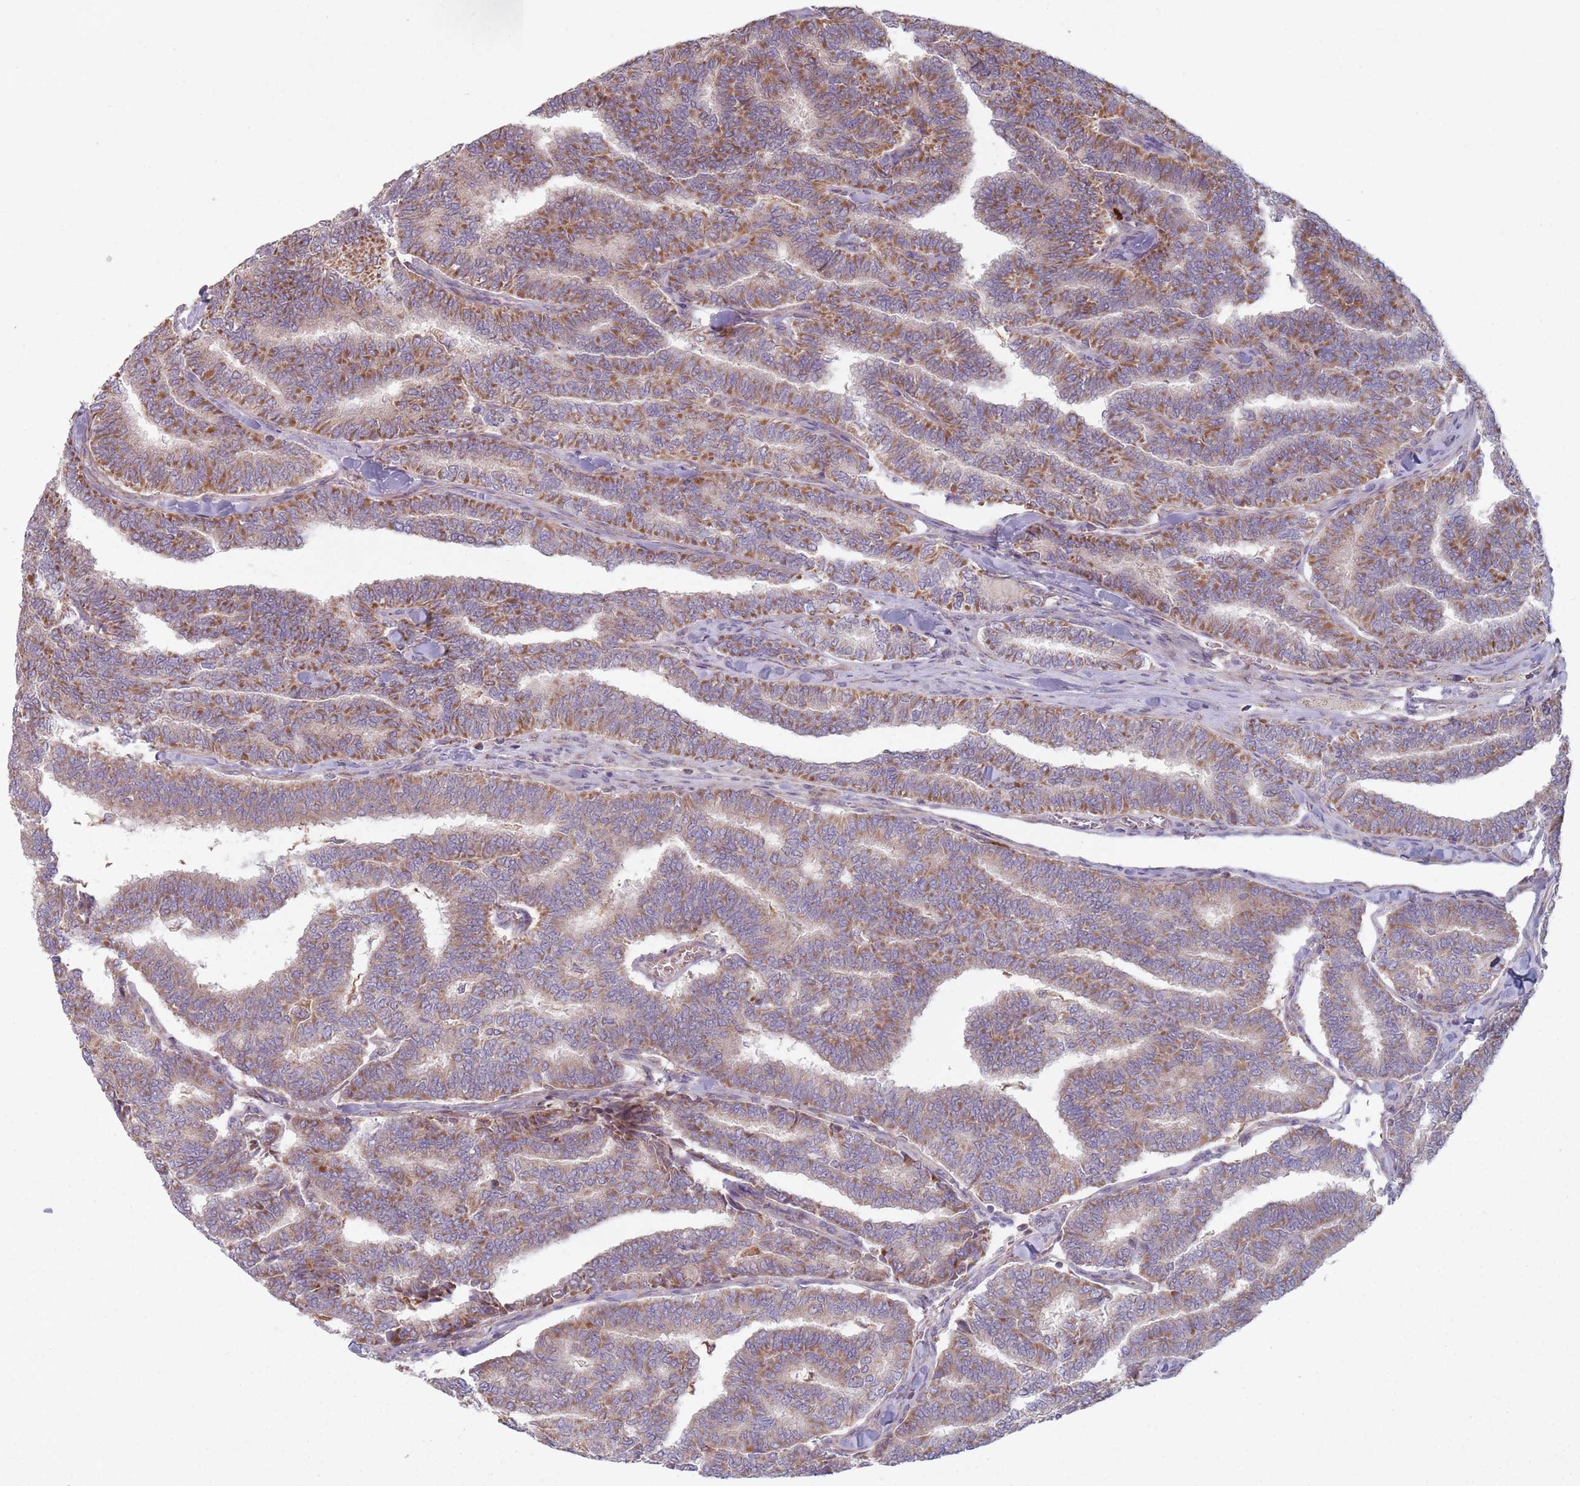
{"staining": {"intensity": "moderate", "quantity": ">75%", "location": "cytoplasmic/membranous"}, "tissue": "thyroid cancer", "cell_type": "Tumor cells", "image_type": "cancer", "snomed": [{"axis": "morphology", "description": "Papillary adenocarcinoma, NOS"}, {"axis": "topography", "description": "Thyroid gland"}], "caption": "A photomicrograph showing moderate cytoplasmic/membranous expression in approximately >75% of tumor cells in thyroid cancer, as visualized by brown immunohistochemical staining.", "gene": "OR10Q1", "patient": {"sex": "female", "age": 35}}